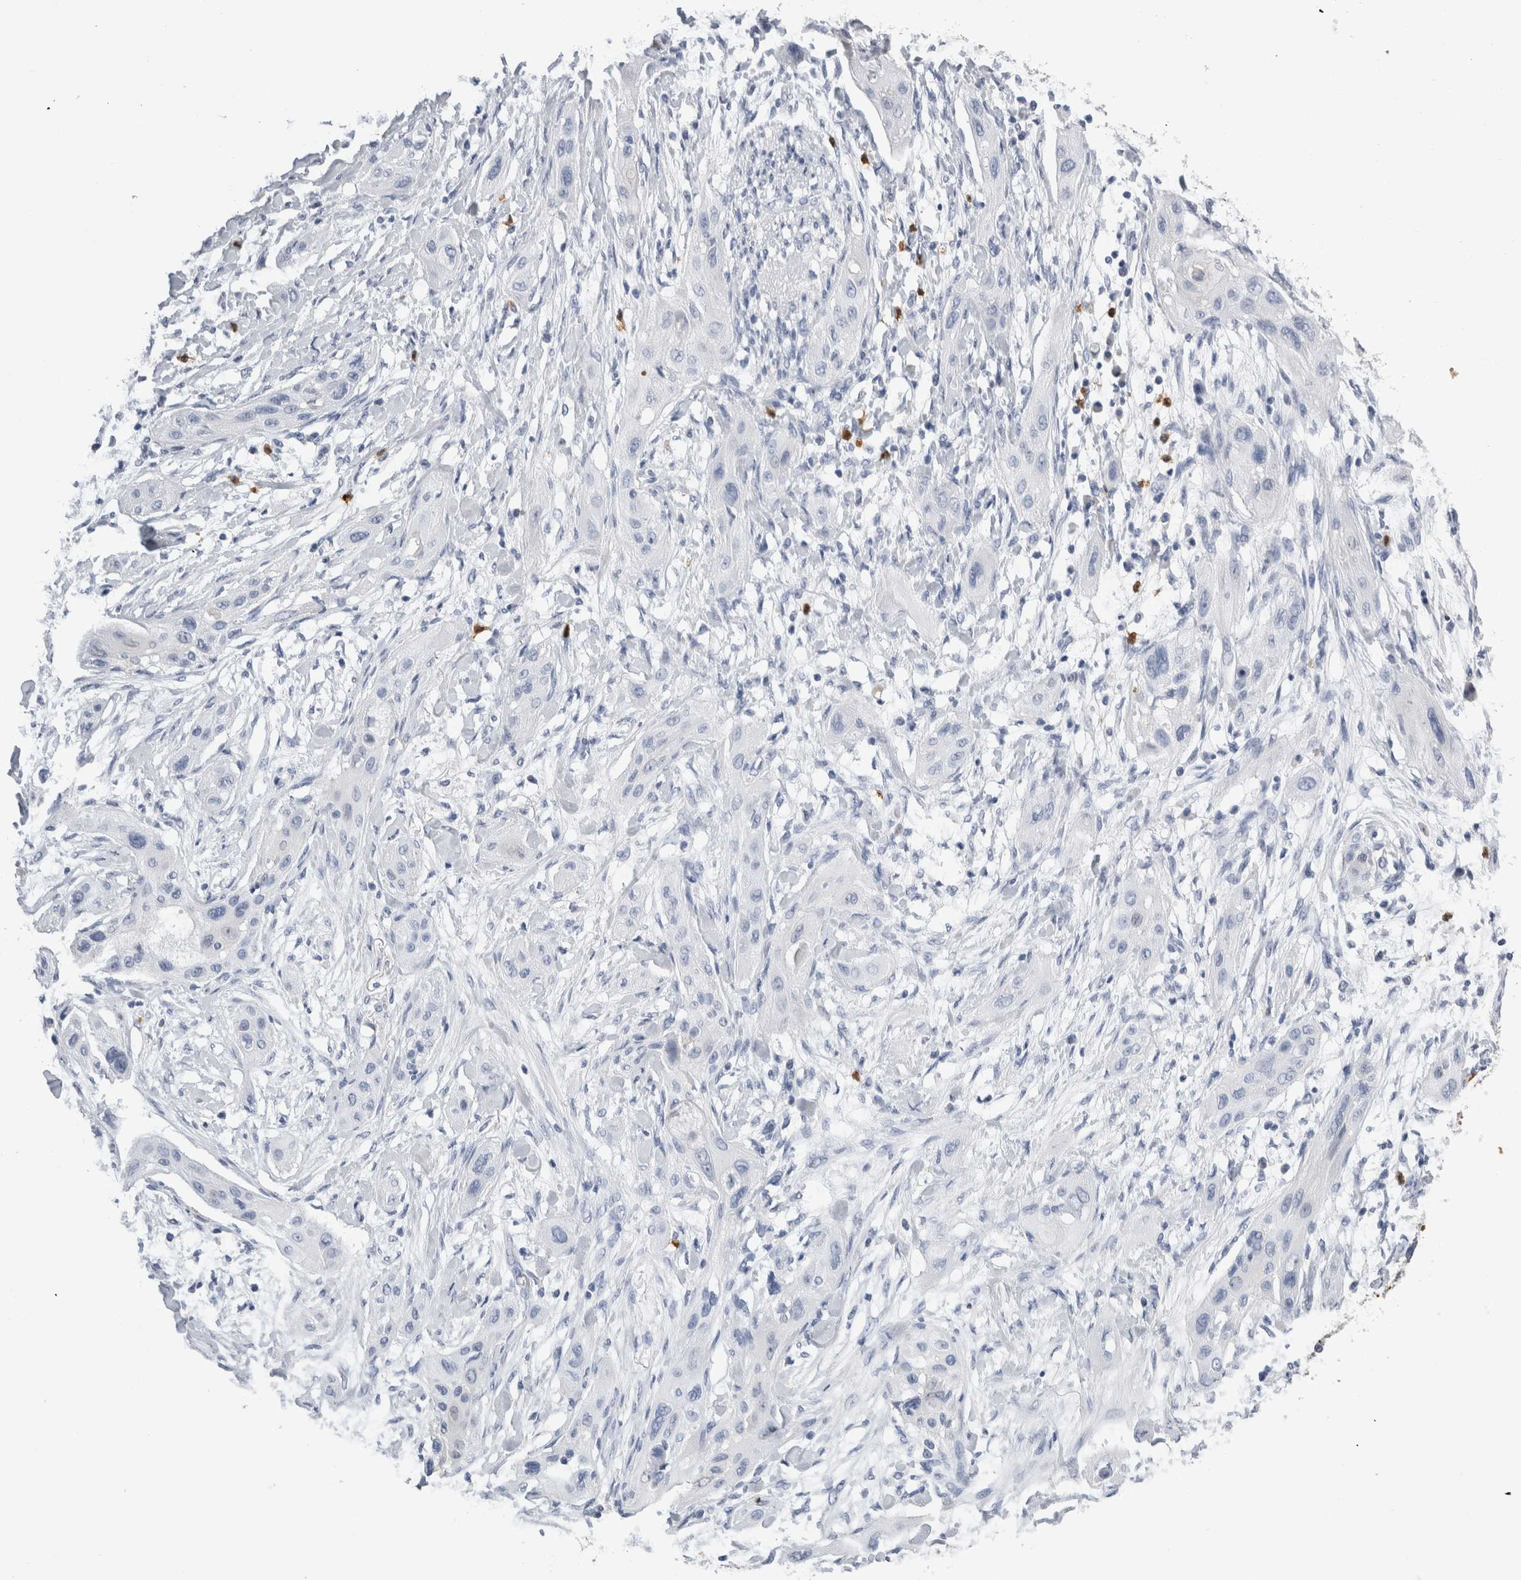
{"staining": {"intensity": "negative", "quantity": "none", "location": "none"}, "tissue": "lung cancer", "cell_type": "Tumor cells", "image_type": "cancer", "snomed": [{"axis": "morphology", "description": "Squamous cell carcinoma, NOS"}, {"axis": "topography", "description": "Lung"}], "caption": "Tumor cells show no significant positivity in lung cancer (squamous cell carcinoma). The staining was performed using DAB (3,3'-diaminobenzidine) to visualize the protein expression in brown, while the nuclei were stained in blue with hematoxylin (Magnification: 20x).", "gene": "S100A12", "patient": {"sex": "female", "age": 47}}